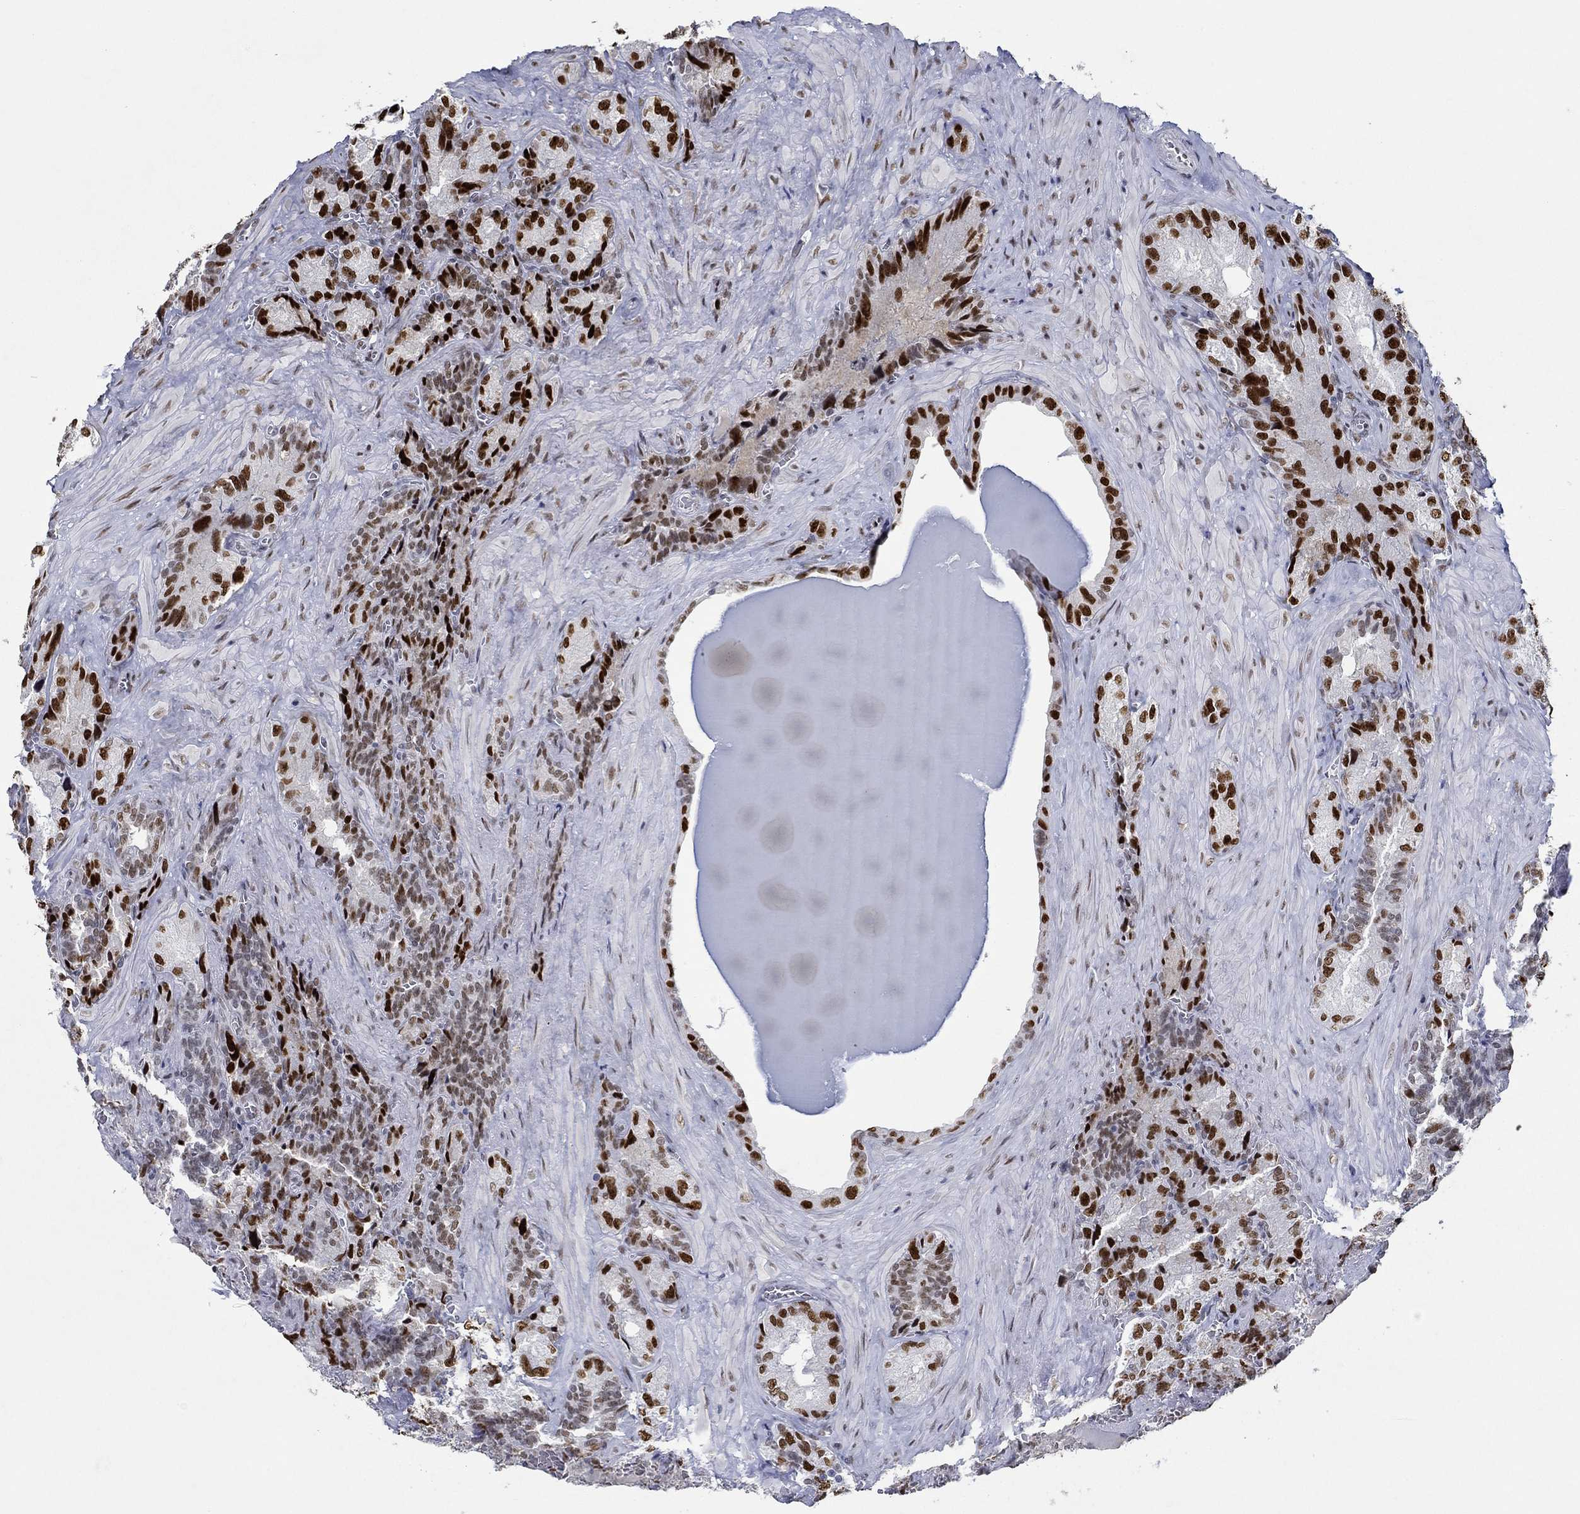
{"staining": {"intensity": "strong", "quantity": ">75%", "location": "nuclear"}, "tissue": "seminal vesicle", "cell_type": "Glandular cells", "image_type": "normal", "snomed": [{"axis": "morphology", "description": "Normal tissue, NOS"}, {"axis": "topography", "description": "Seminal veicle"}], "caption": "This histopathology image exhibits immunohistochemistry staining of benign human seminal vesicle, with high strong nuclear positivity in approximately >75% of glandular cells.", "gene": "GATA2", "patient": {"sex": "male", "age": 72}}